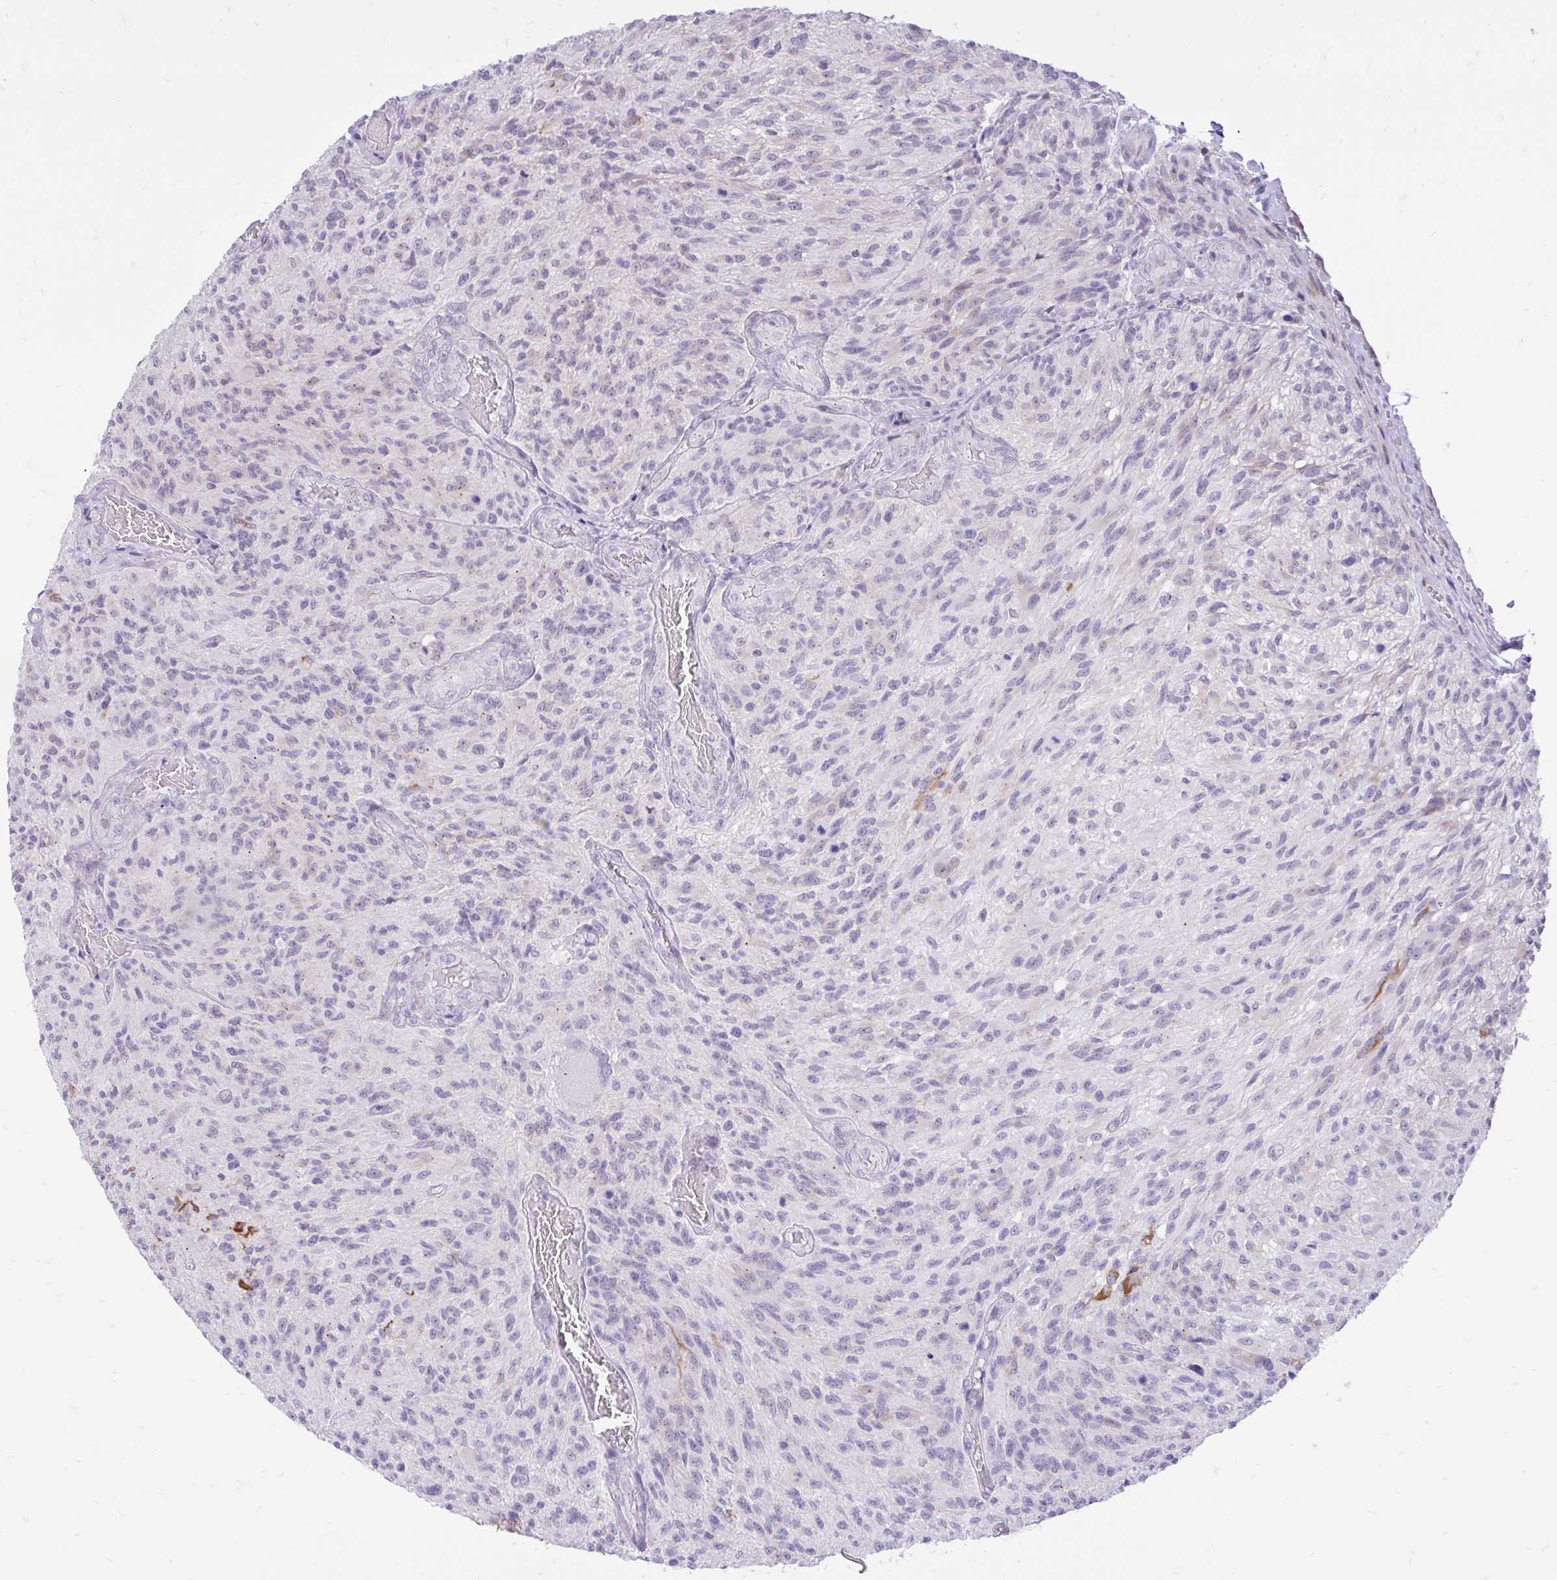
{"staining": {"intensity": "negative", "quantity": "none", "location": "none"}, "tissue": "glioma", "cell_type": "Tumor cells", "image_type": "cancer", "snomed": [{"axis": "morphology", "description": "Normal tissue, NOS"}, {"axis": "morphology", "description": "Glioma, malignant, High grade"}, {"axis": "topography", "description": "Cerebral cortex"}], "caption": "Human glioma stained for a protein using immunohistochemistry demonstrates no positivity in tumor cells.", "gene": "REEP1", "patient": {"sex": "male", "age": 56}}